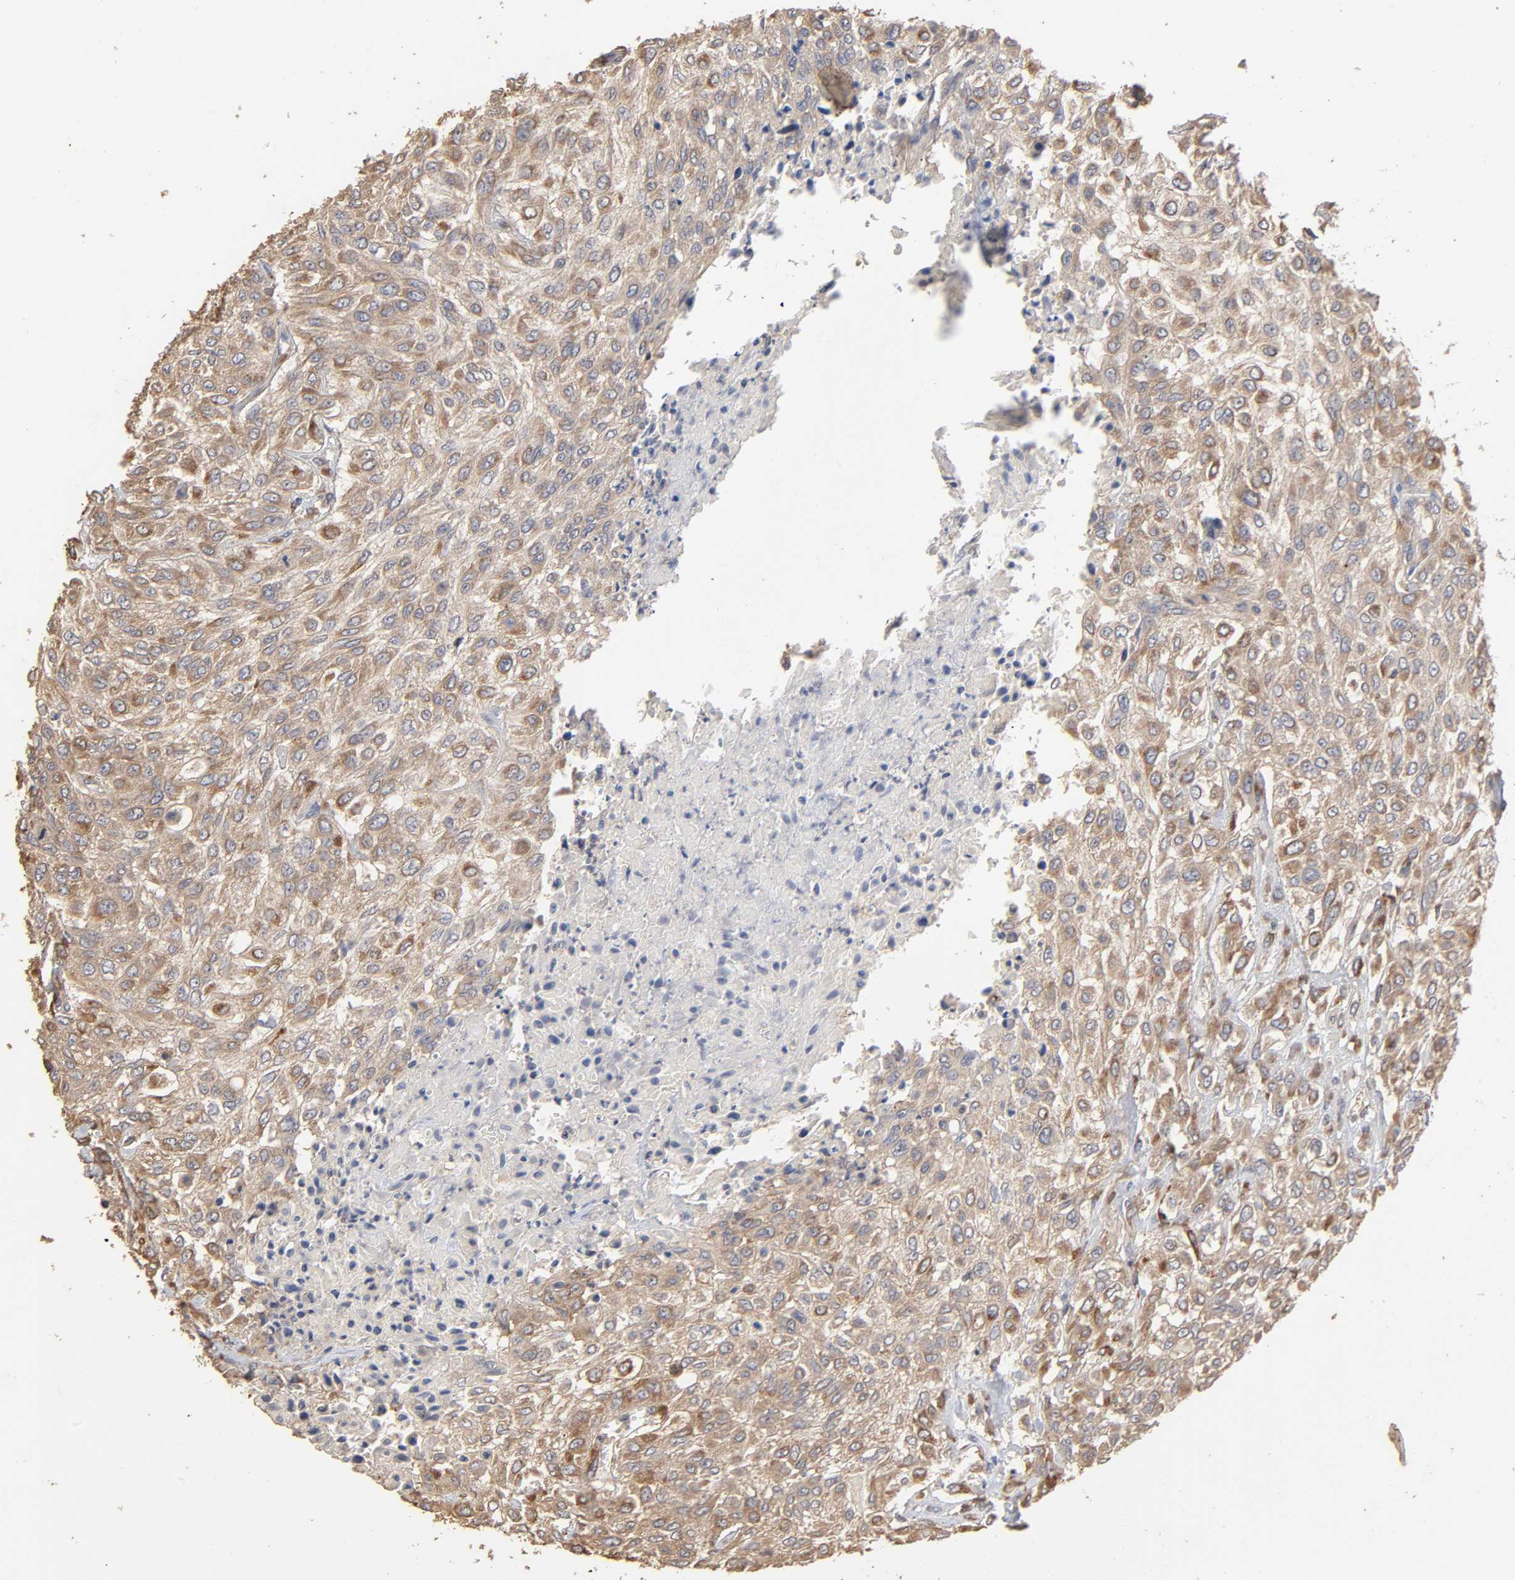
{"staining": {"intensity": "moderate", "quantity": ">75%", "location": "cytoplasmic/membranous"}, "tissue": "urothelial cancer", "cell_type": "Tumor cells", "image_type": "cancer", "snomed": [{"axis": "morphology", "description": "Urothelial carcinoma, High grade"}, {"axis": "topography", "description": "Urinary bladder"}], "caption": "Urothelial cancer stained for a protein reveals moderate cytoplasmic/membranous positivity in tumor cells.", "gene": "EIF4G2", "patient": {"sex": "male", "age": 57}}